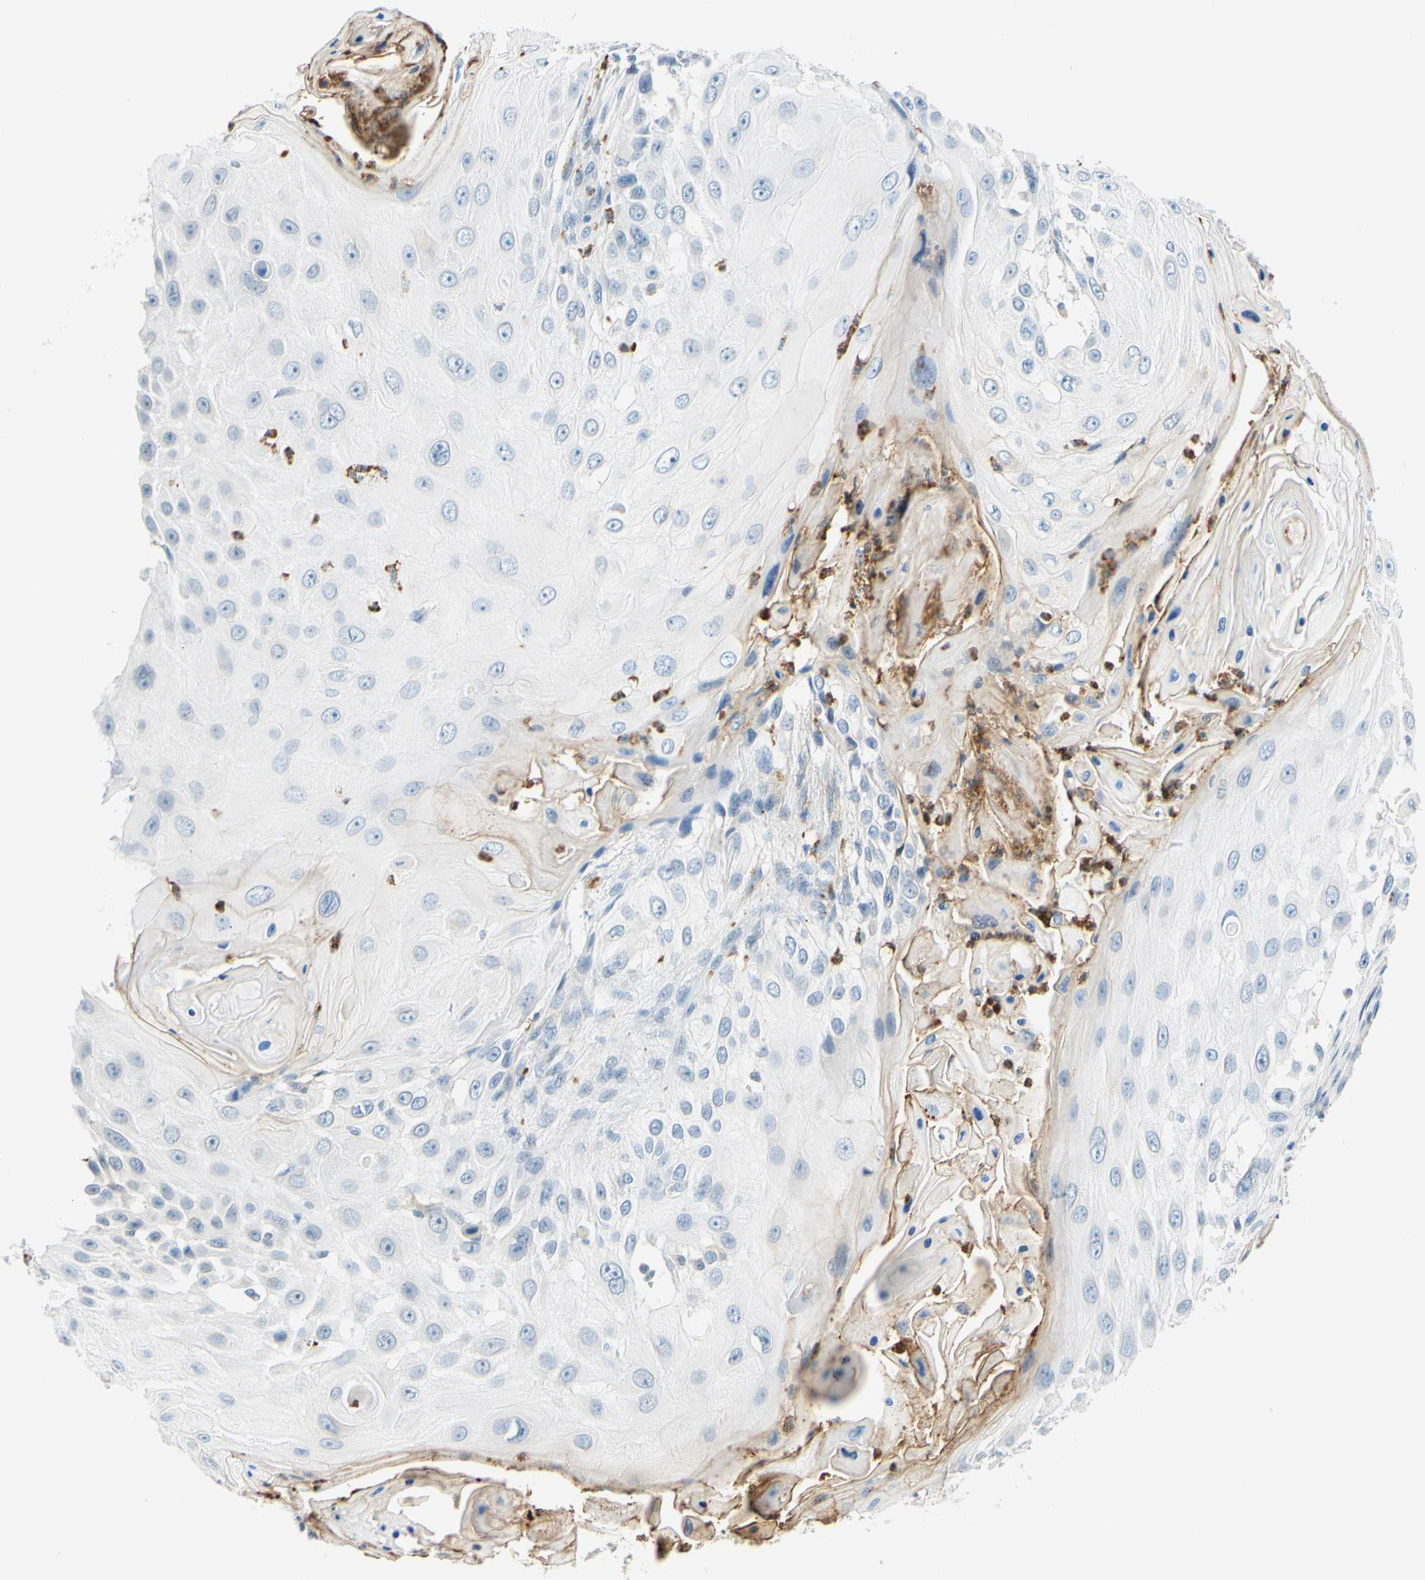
{"staining": {"intensity": "negative", "quantity": "none", "location": "none"}, "tissue": "skin cancer", "cell_type": "Tumor cells", "image_type": "cancer", "snomed": [{"axis": "morphology", "description": "Squamous cell carcinoma, NOS"}, {"axis": "topography", "description": "Skin"}], "caption": "This histopathology image is of skin squamous cell carcinoma stained with IHC to label a protein in brown with the nuclei are counter-stained blue. There is no staining in tumor cells.", "gene": "TREM2", "patient": {"sex": "female", "age": 44}}